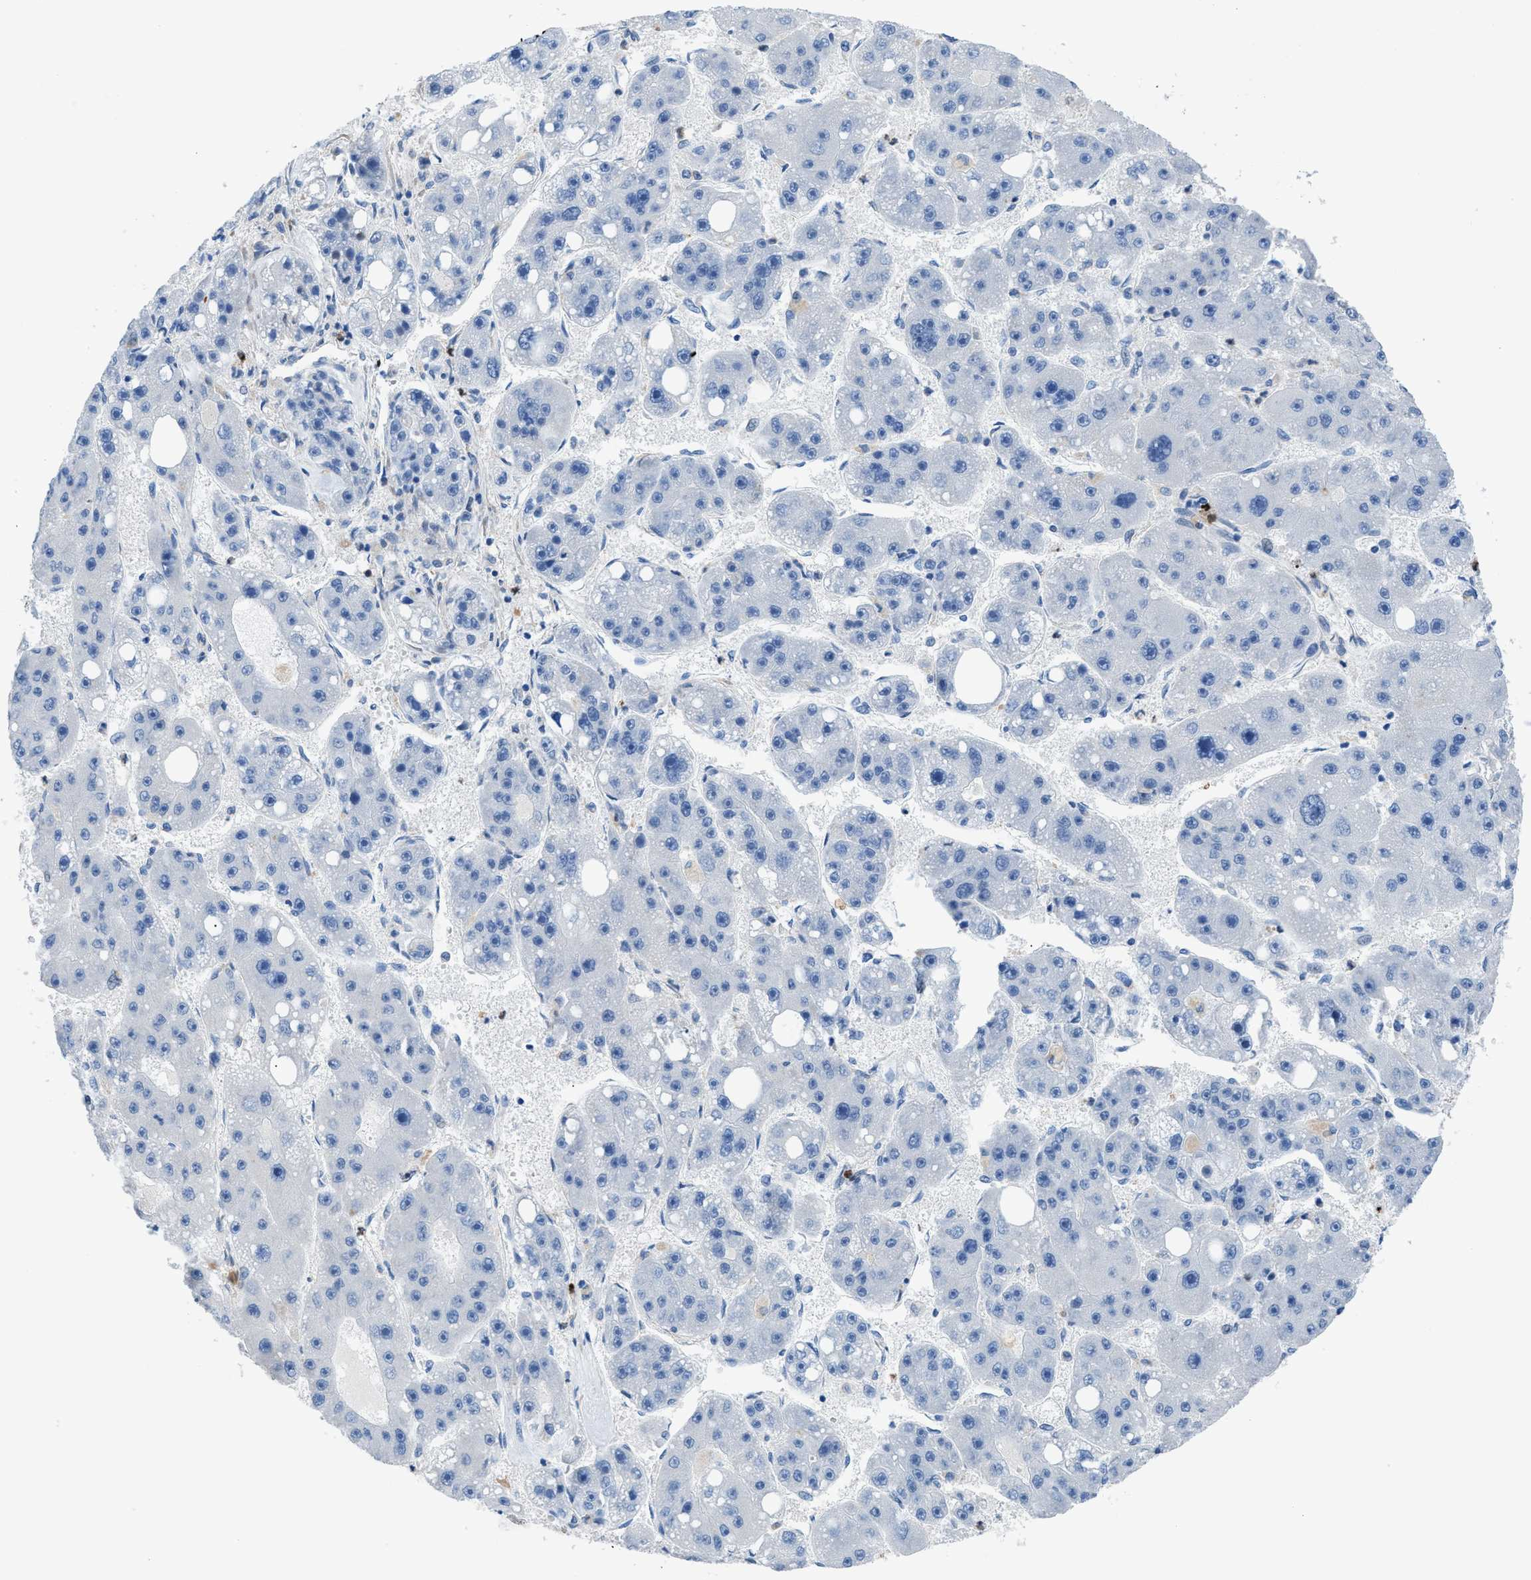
{"staining": {"intensity": "negative", "quantity": "none", "location": "none"}, "tissue": "liver cancer", "cell_type": "Tumor cells", "image_type": "cancer", "snomed": [{"axis": "morphology", "description": "Carcinoma, Hepatocellular, NOS"}, {"axis": "topography", "description": "Liver"}], "caption": "This is an immunohistochemistry photomicrograph of hepatocellular carcinoma (liver). There is no positivity in tumor cells.", "gene": "ITPR1", "patient": {"sex": "female", "age": 61}}